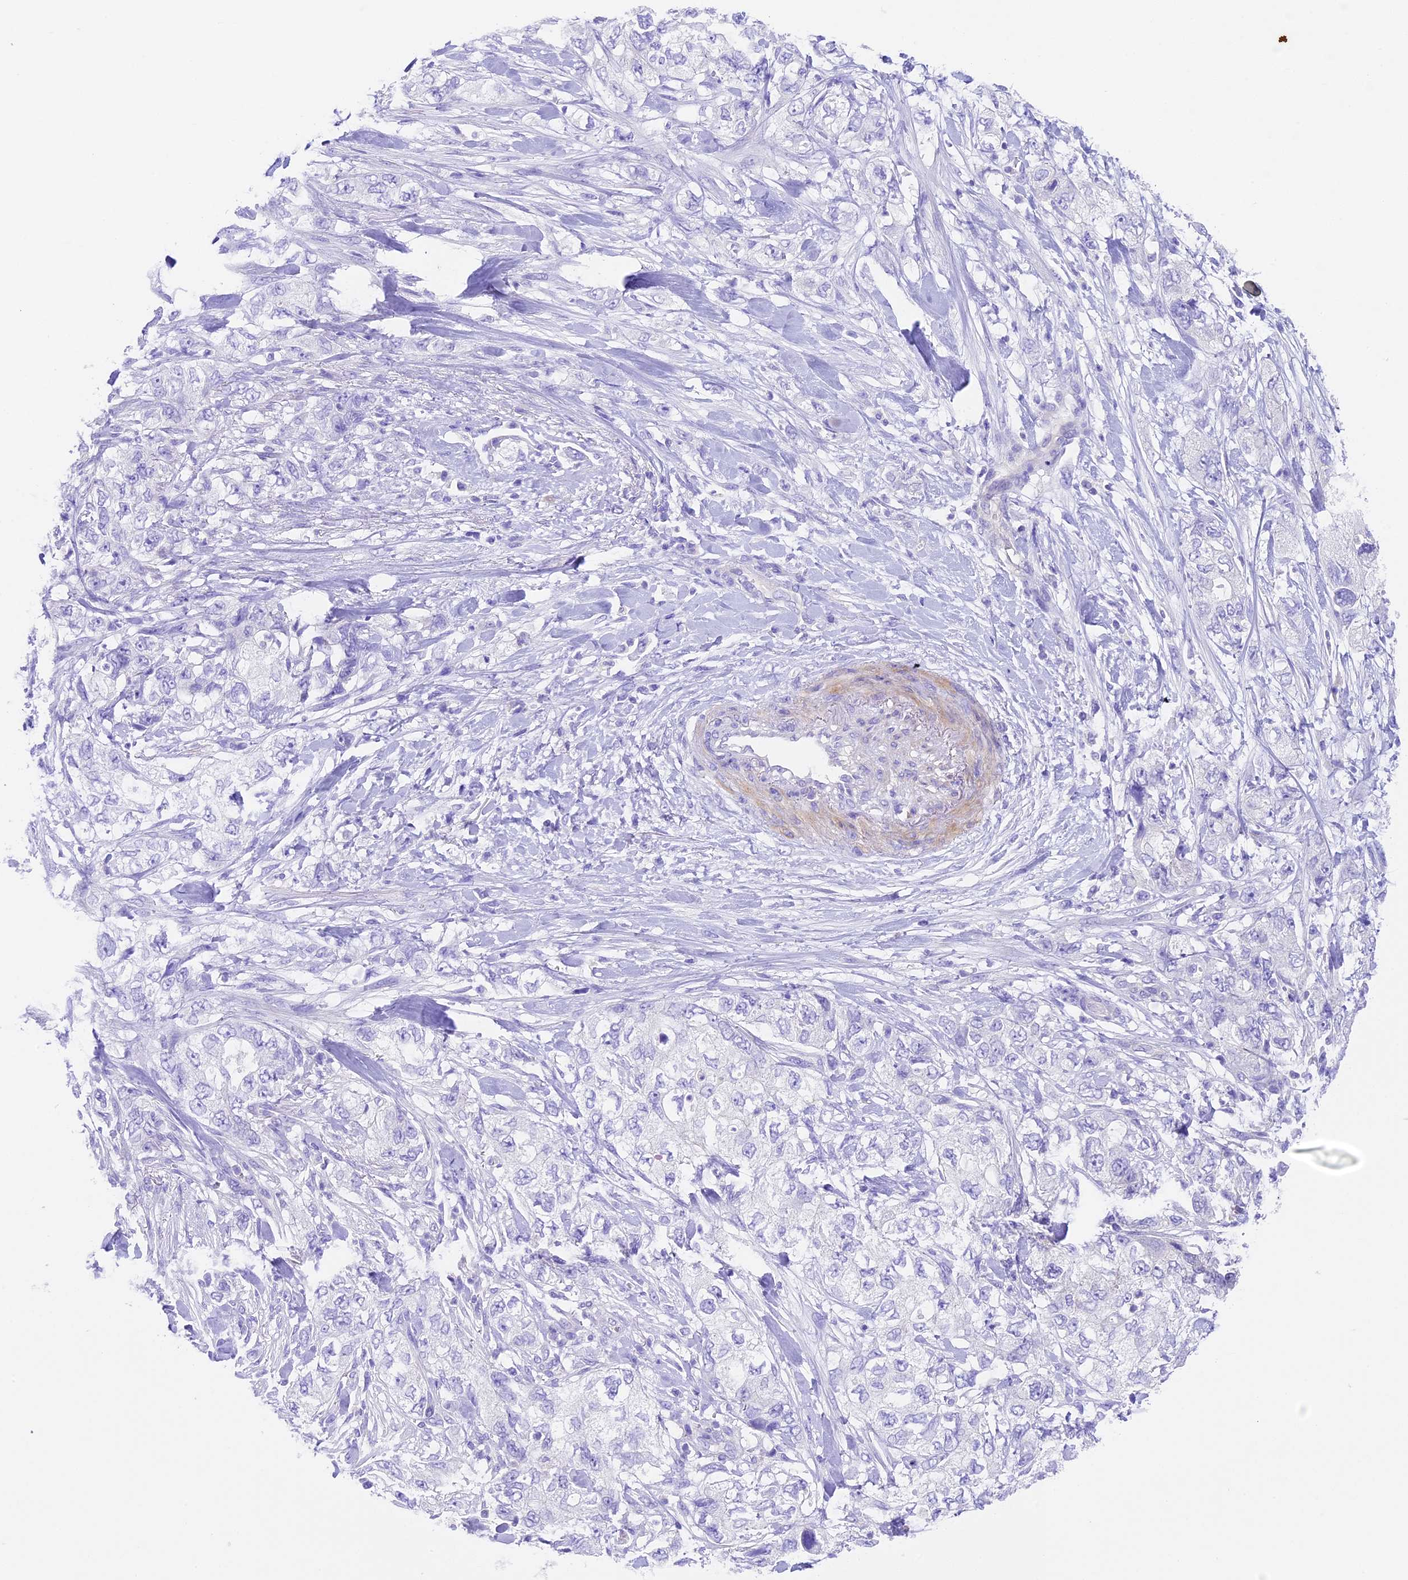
{"staining": {"intensity": "negative", "quantity": "none", "location": "none"}, "tissue": "pancreatic cancer", "cell_type": "Tumor cells", "image_type": "cancer", "snomed": [{"axis": "morphology", "description": "Adenocarcinoma, NOS"}, {"axis": "topography", "description": "Pancreas"}], "caption": "This is an immunohistochemistry (IHC) photomicrograph of human pancreatic cancer (adenocarcinoma). There is no positivity in tumor cells.", "gene": "TBC1D1", "patient": {"sex": "female", "age": 73}}